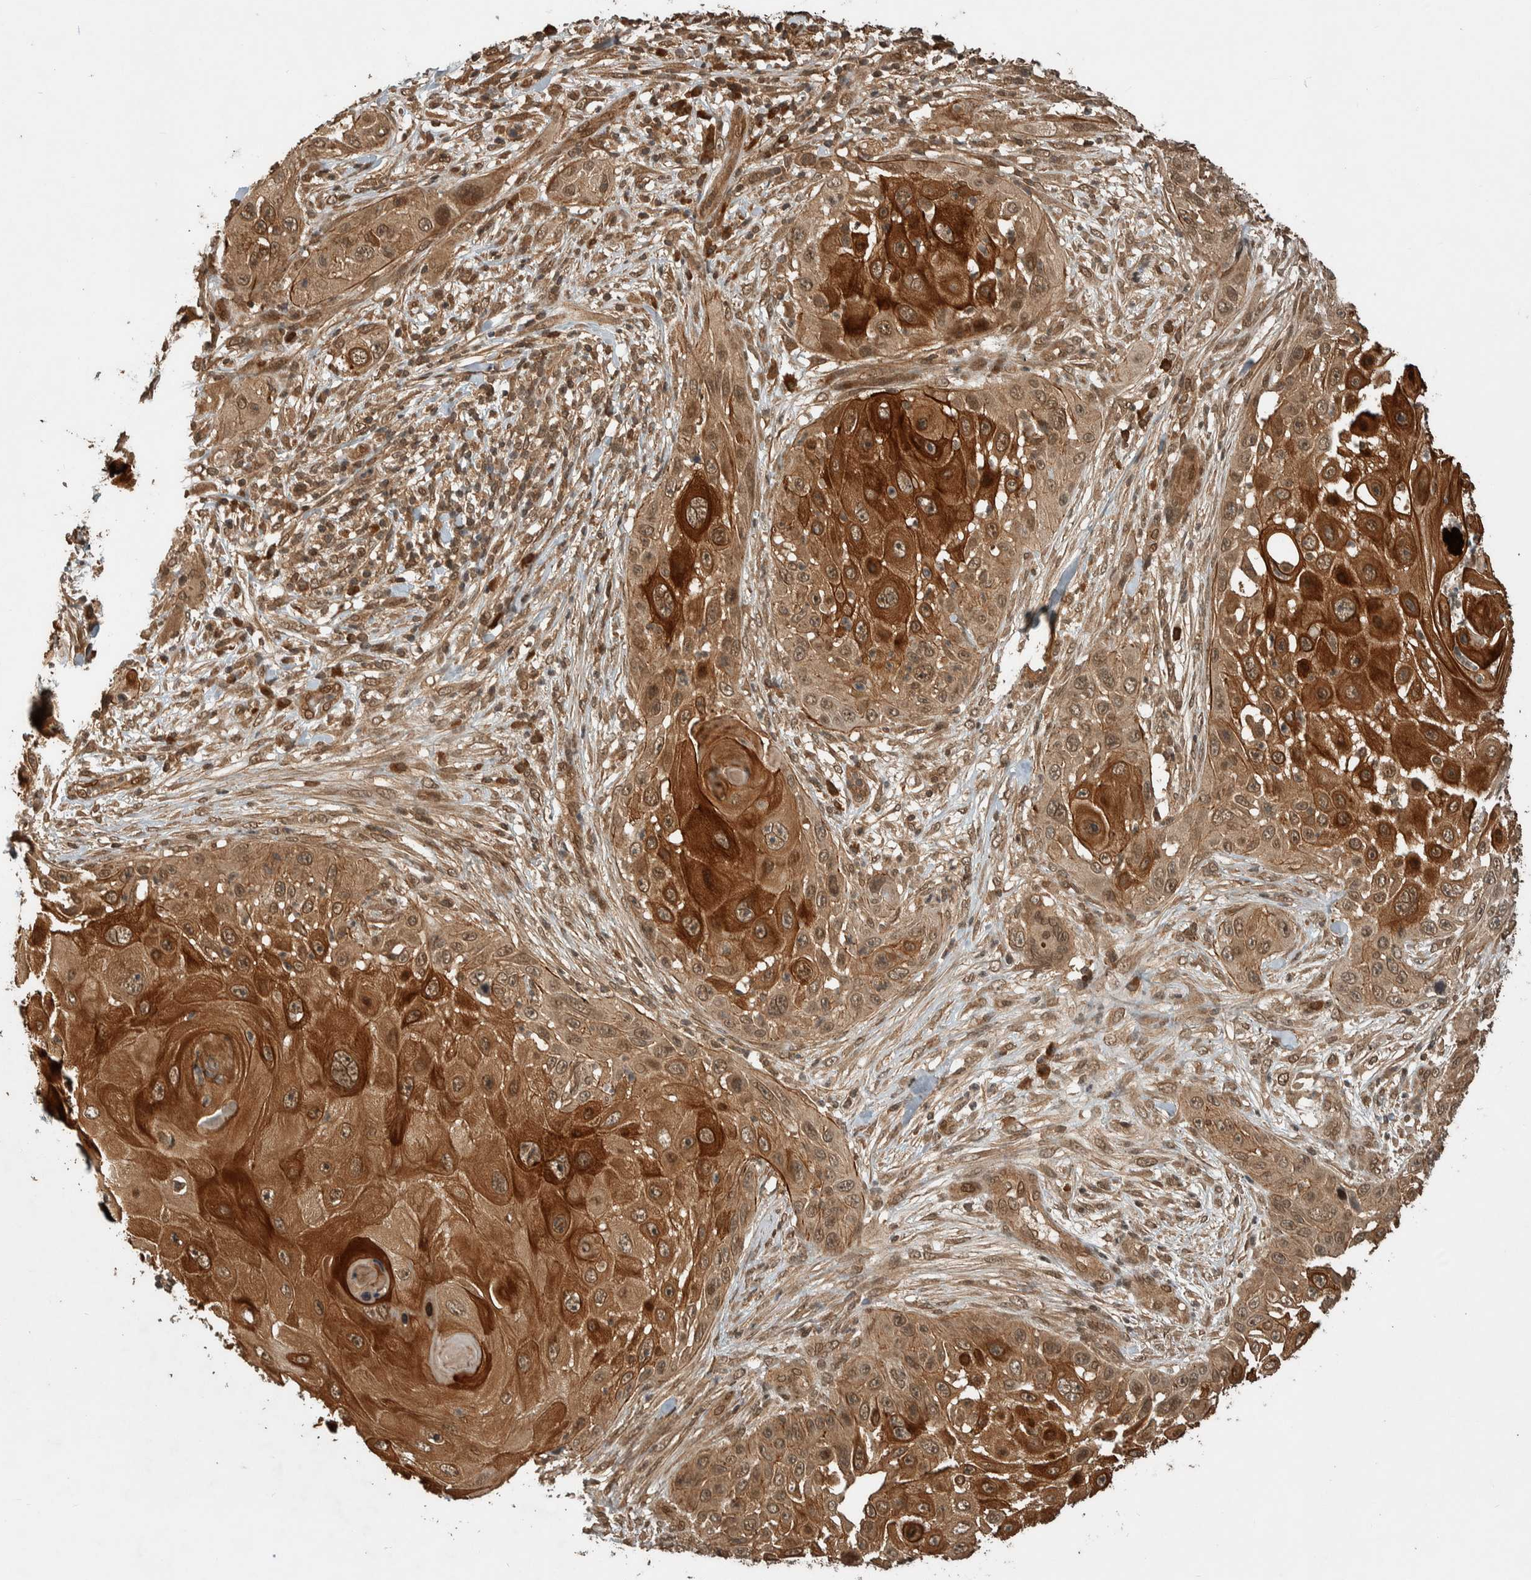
{"staining": {"intensity": "strong", "quantity": ">75%", "location": "cytoplasmic/membranous"}, "tissue": "skin cancer", "cell_type": "Tumor cells", "image_type": "cancer", "snomed": [{"axis": "morphology", "description": "Squamous cell carcinoma, NOS"}, {"axis": "topography", "description": "Skin"}], "caption": "A high amount of strong cytoplasmic/membranous expression is seen in about >75% of tumor cells in skin cancer tissue.", "gene": "CNTROB", "patient": {"sex": "female", "age": 44}}